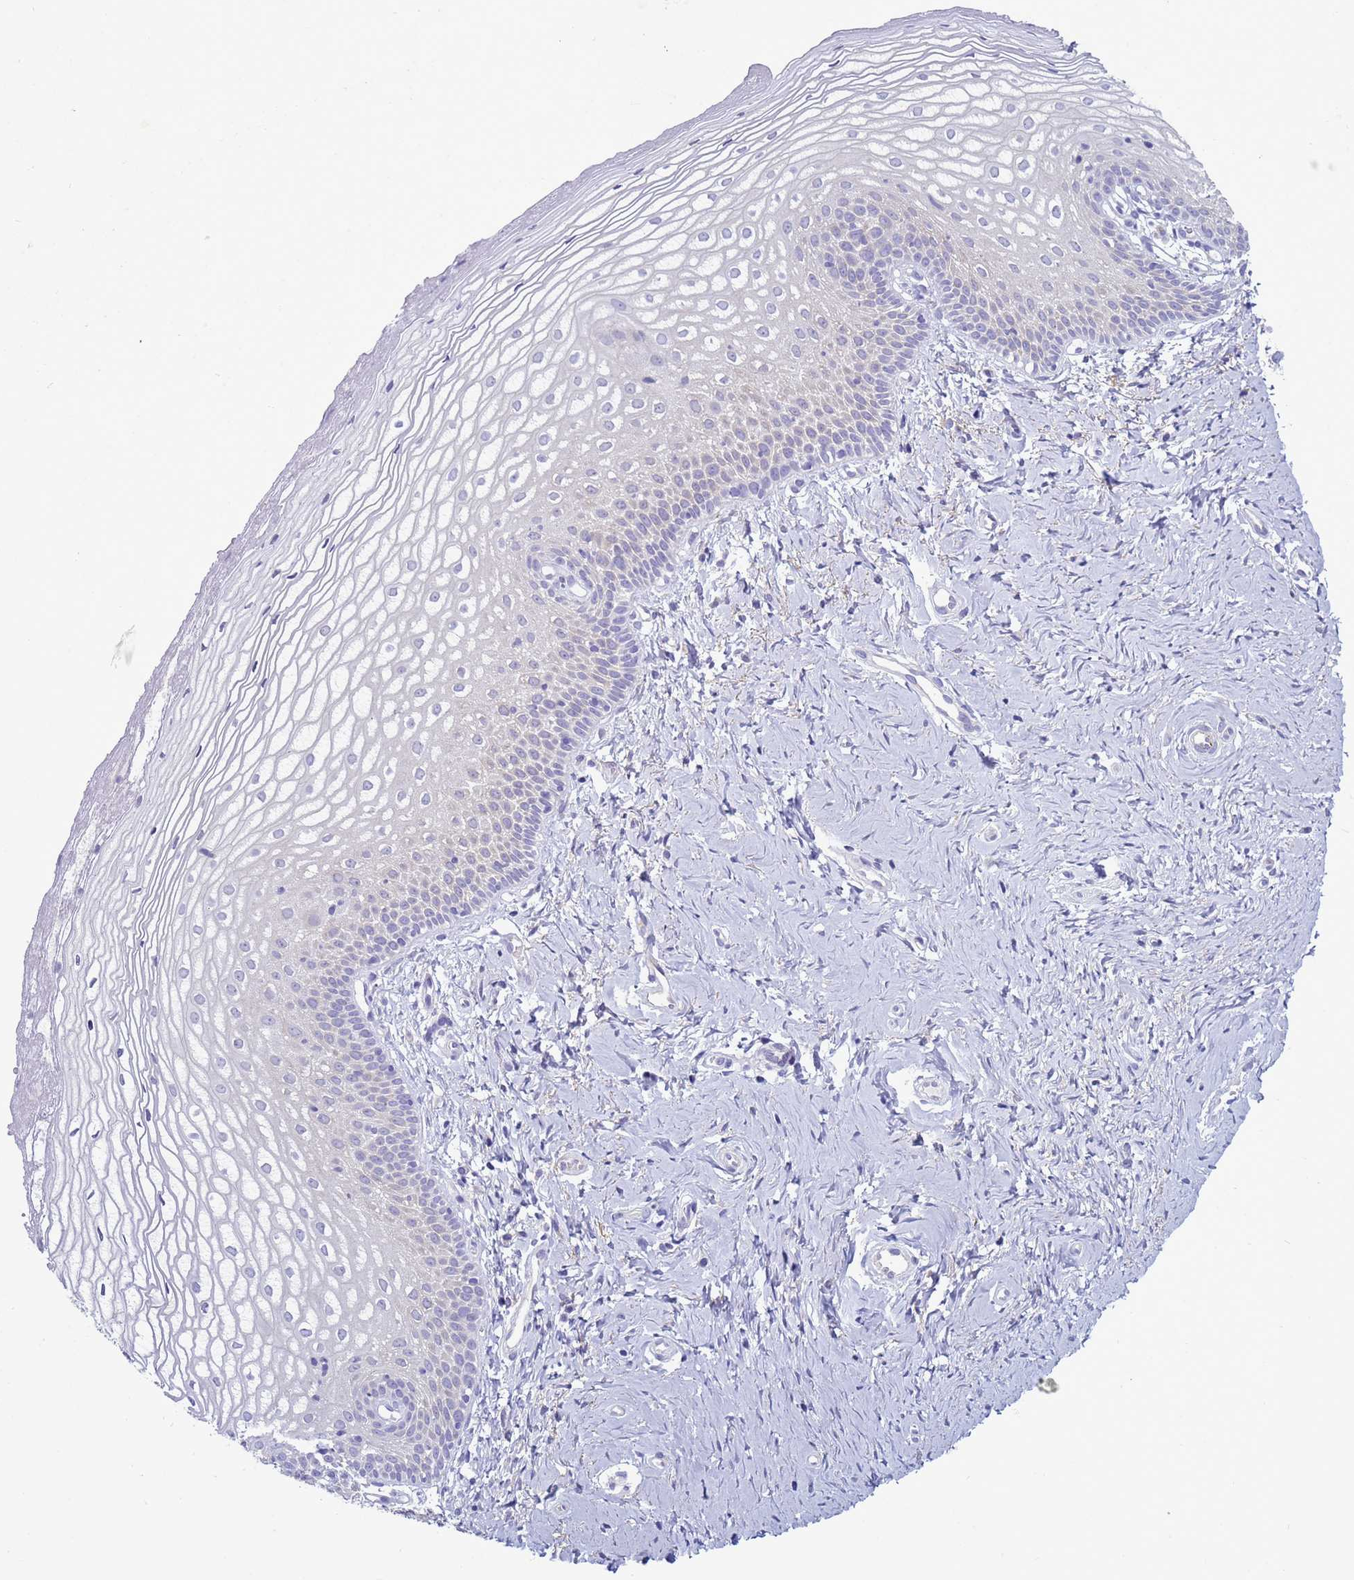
{"staining": {"intensity": "negative", "quantity": "none", "location": "none"}, "tissue": "vagina", "cell_type": "Squamous epithelial cells", "image_type": "normal", "snomed": [{"axis": "morphology", "description": "Normal tissue, NOS"}, {"axis": "topography", "description": "Vagina"}], "caption": "Immunohistochemical staining of unremarkable human vagina displays no significant positivity in squamous epithelial cells. (DAB IHC visualized using brightfield microscopy, high magnification).", "gene": "ABHD17B", "patient": {"sex": "female", "age": 56}}